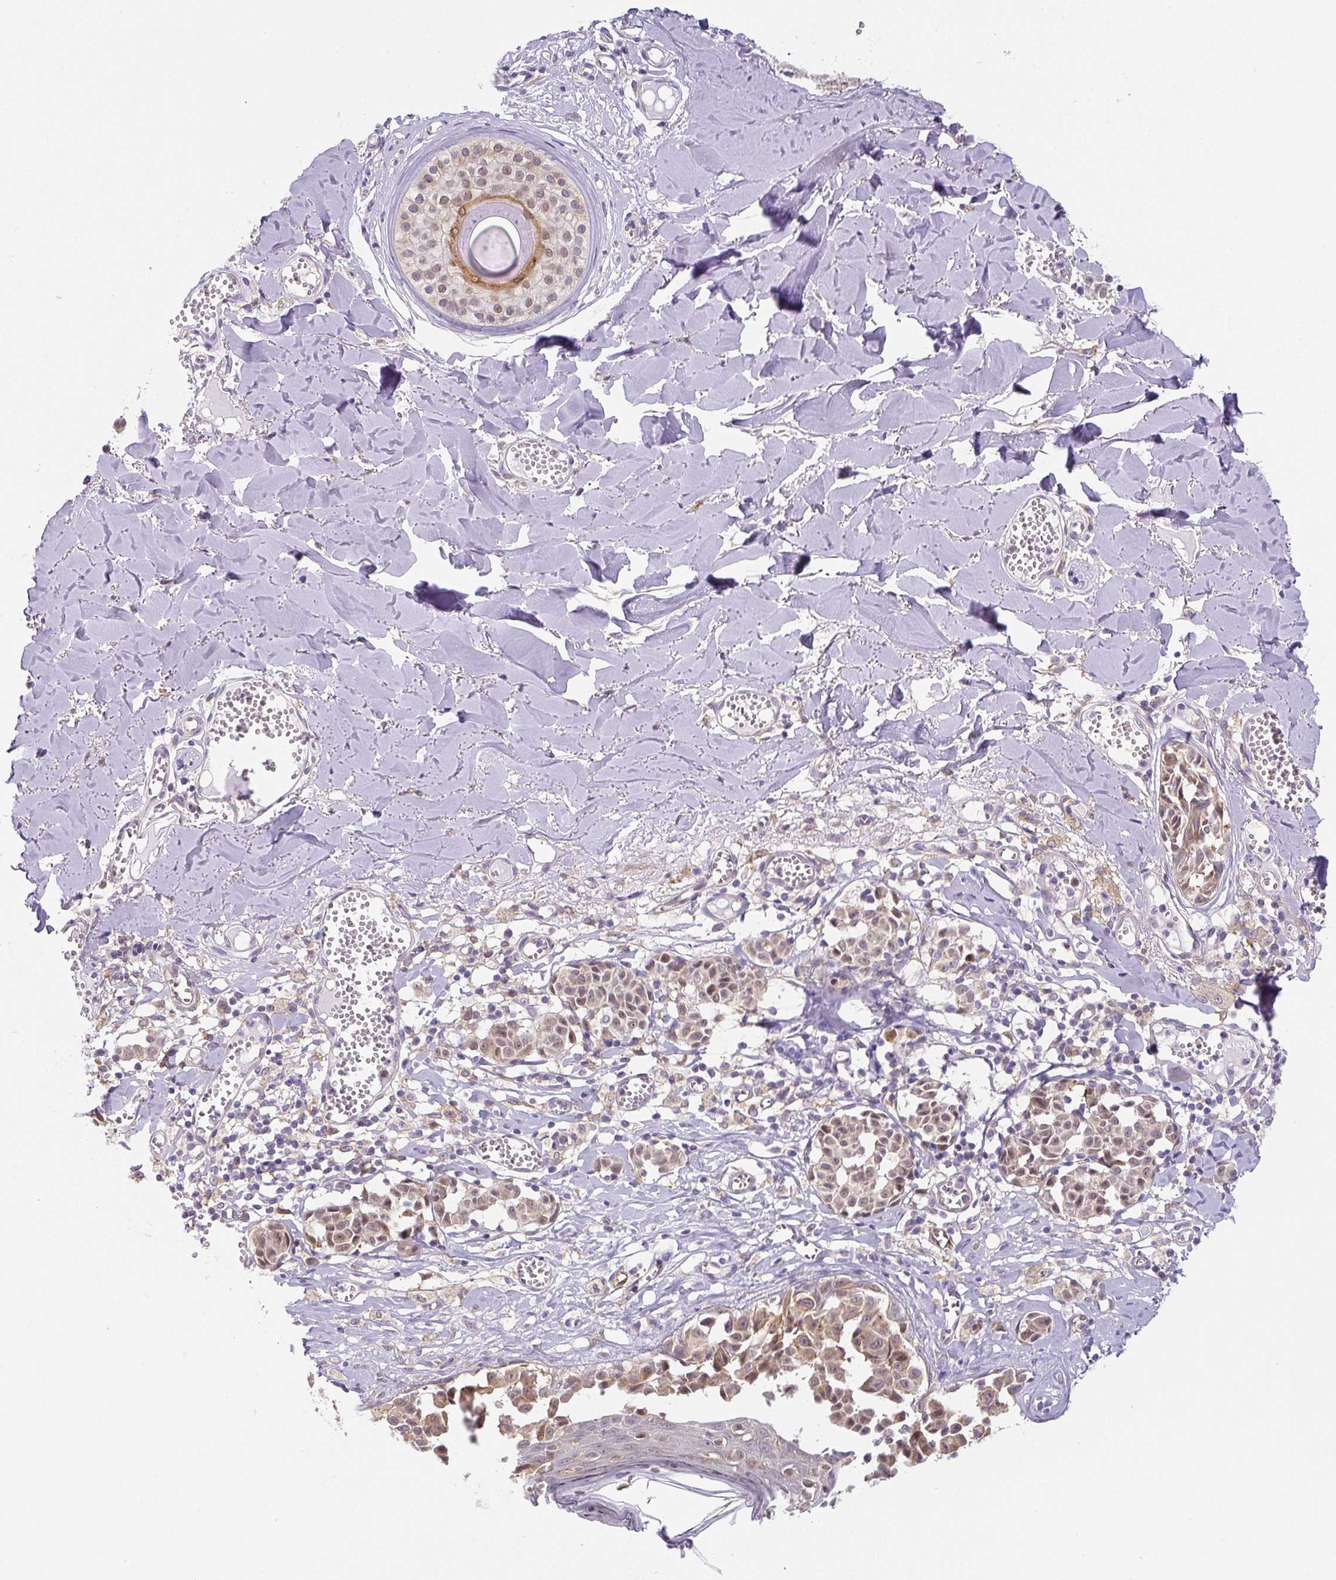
{"staining": {"intensity": "moderate", "quantity": "25%-75%", "location": "cytoplasmic/membranous,nuclear"}, "tissue": "melanoma", "cell_type": "Tumor cells", "image_type": "cancer", "snomed": [{"axis": "morphology", "description": "Malignant melanoma, NOS"}, {"axis": "topography", "description": "Skin"}], "caption": "A high-resolution histopathology image shows IHC staining of melanoma, which demonstrates moderate cytoplasmic/membranous and nuclear positivity in approximately 25%-75% of tumor cells. The staining was performed using DAB, with brown indicating positive protein expression. Nuclei are stained blue with hematoxylin.", "gene": "PLA2G4A", "patient": {"sex": "female", "age": 43}}